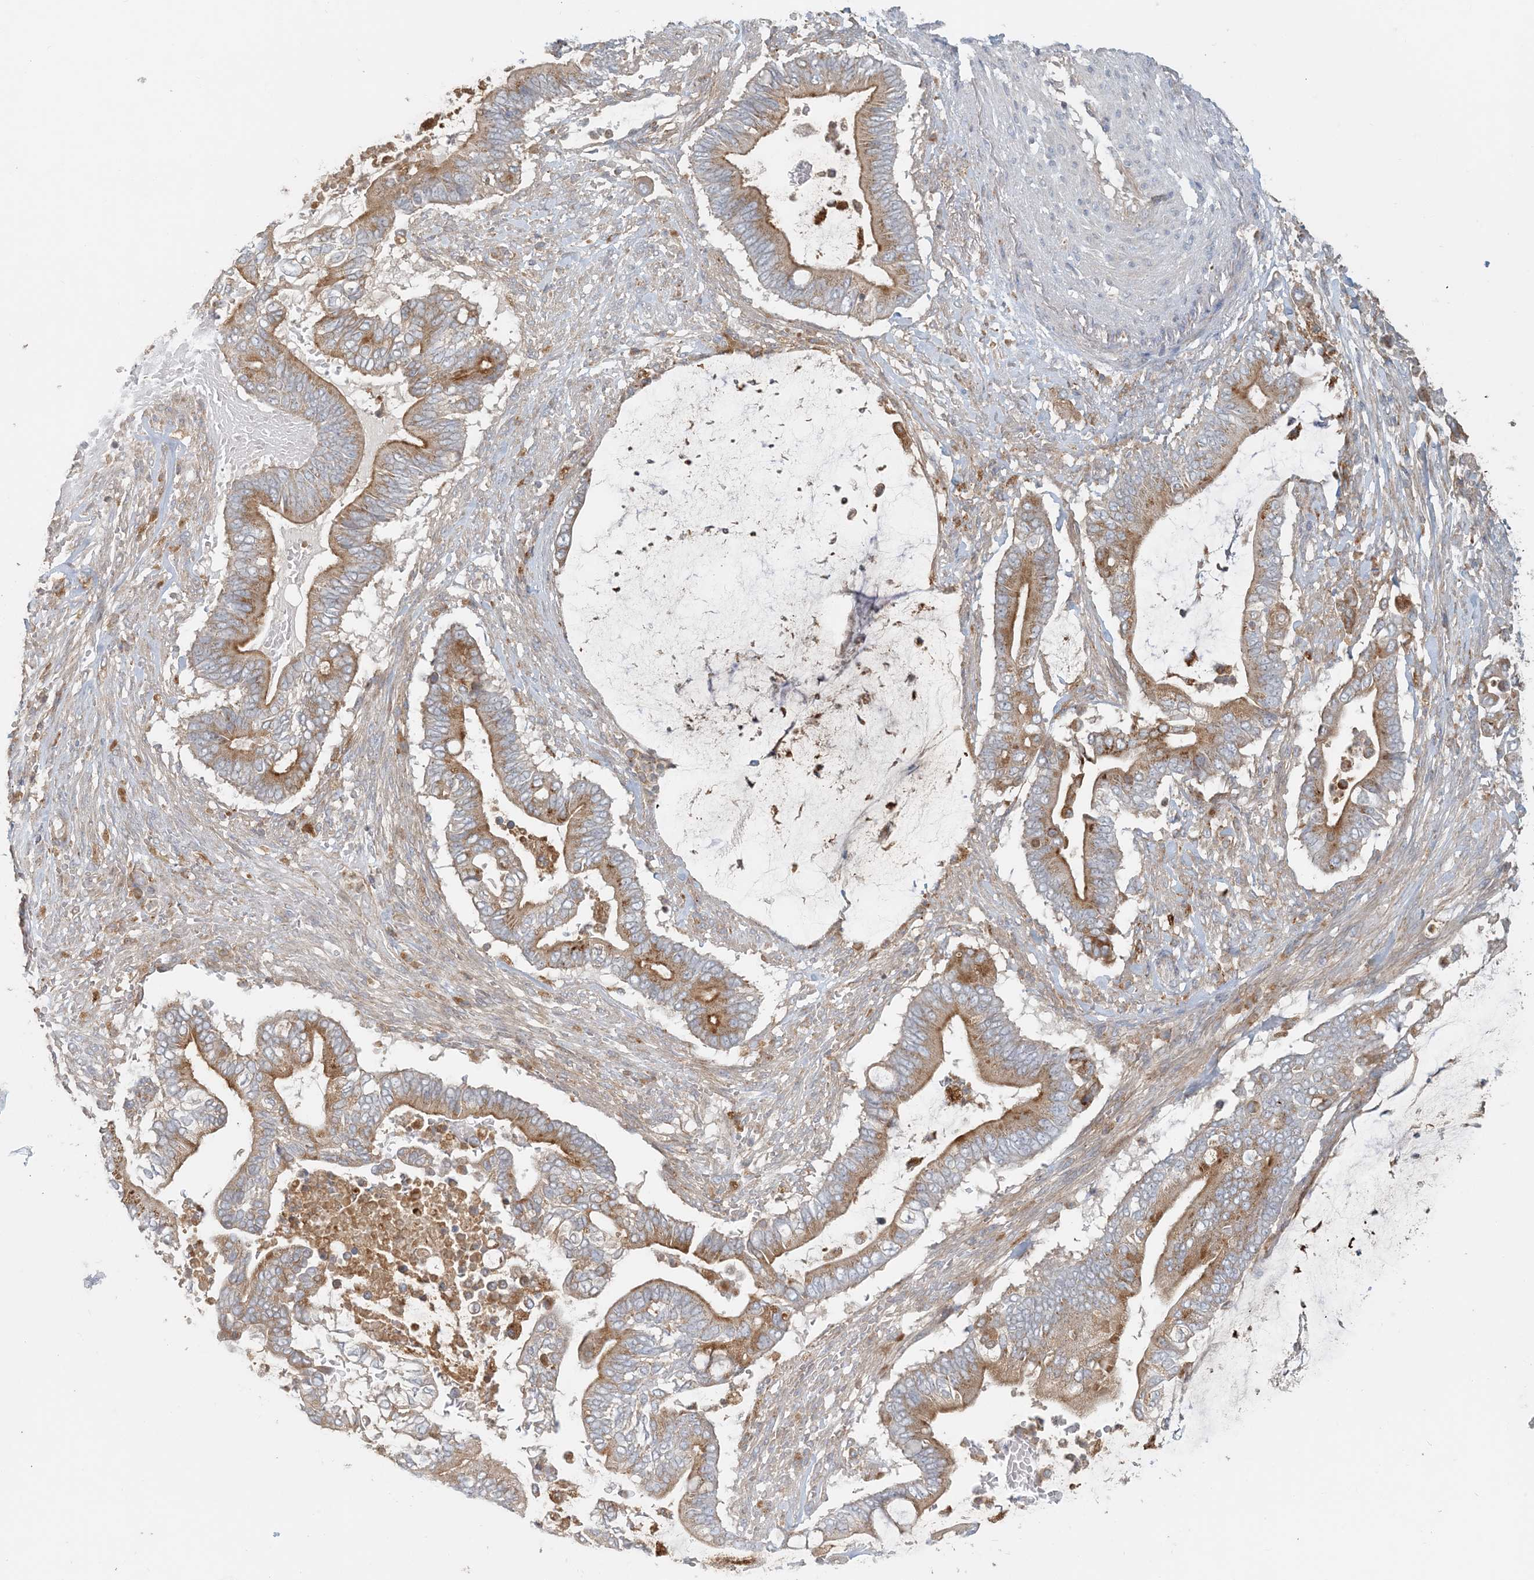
{"staining": {"intensity": "moderate", "quantity": ">75%", "location": "cytoplasmic/membranous"}, "tissue": "pancreatic cancer", "cell_type": "Tumor cells", "image_type": "cancer", "snomed": [{"axis": "morphology", "description": "Adenocarcinoma, NOS"}, {"axis": "topography", "description": "Pancreas"}], "caption": "Immunohistochemical staining of human pancreatic adenocarcinoma shows medium levels of moderate cytoplasmic/membranous positivity in approximately >75% of tumor cells.", "gene": "SPPL2A", "patient": {"sex": "male", "age": 68}}